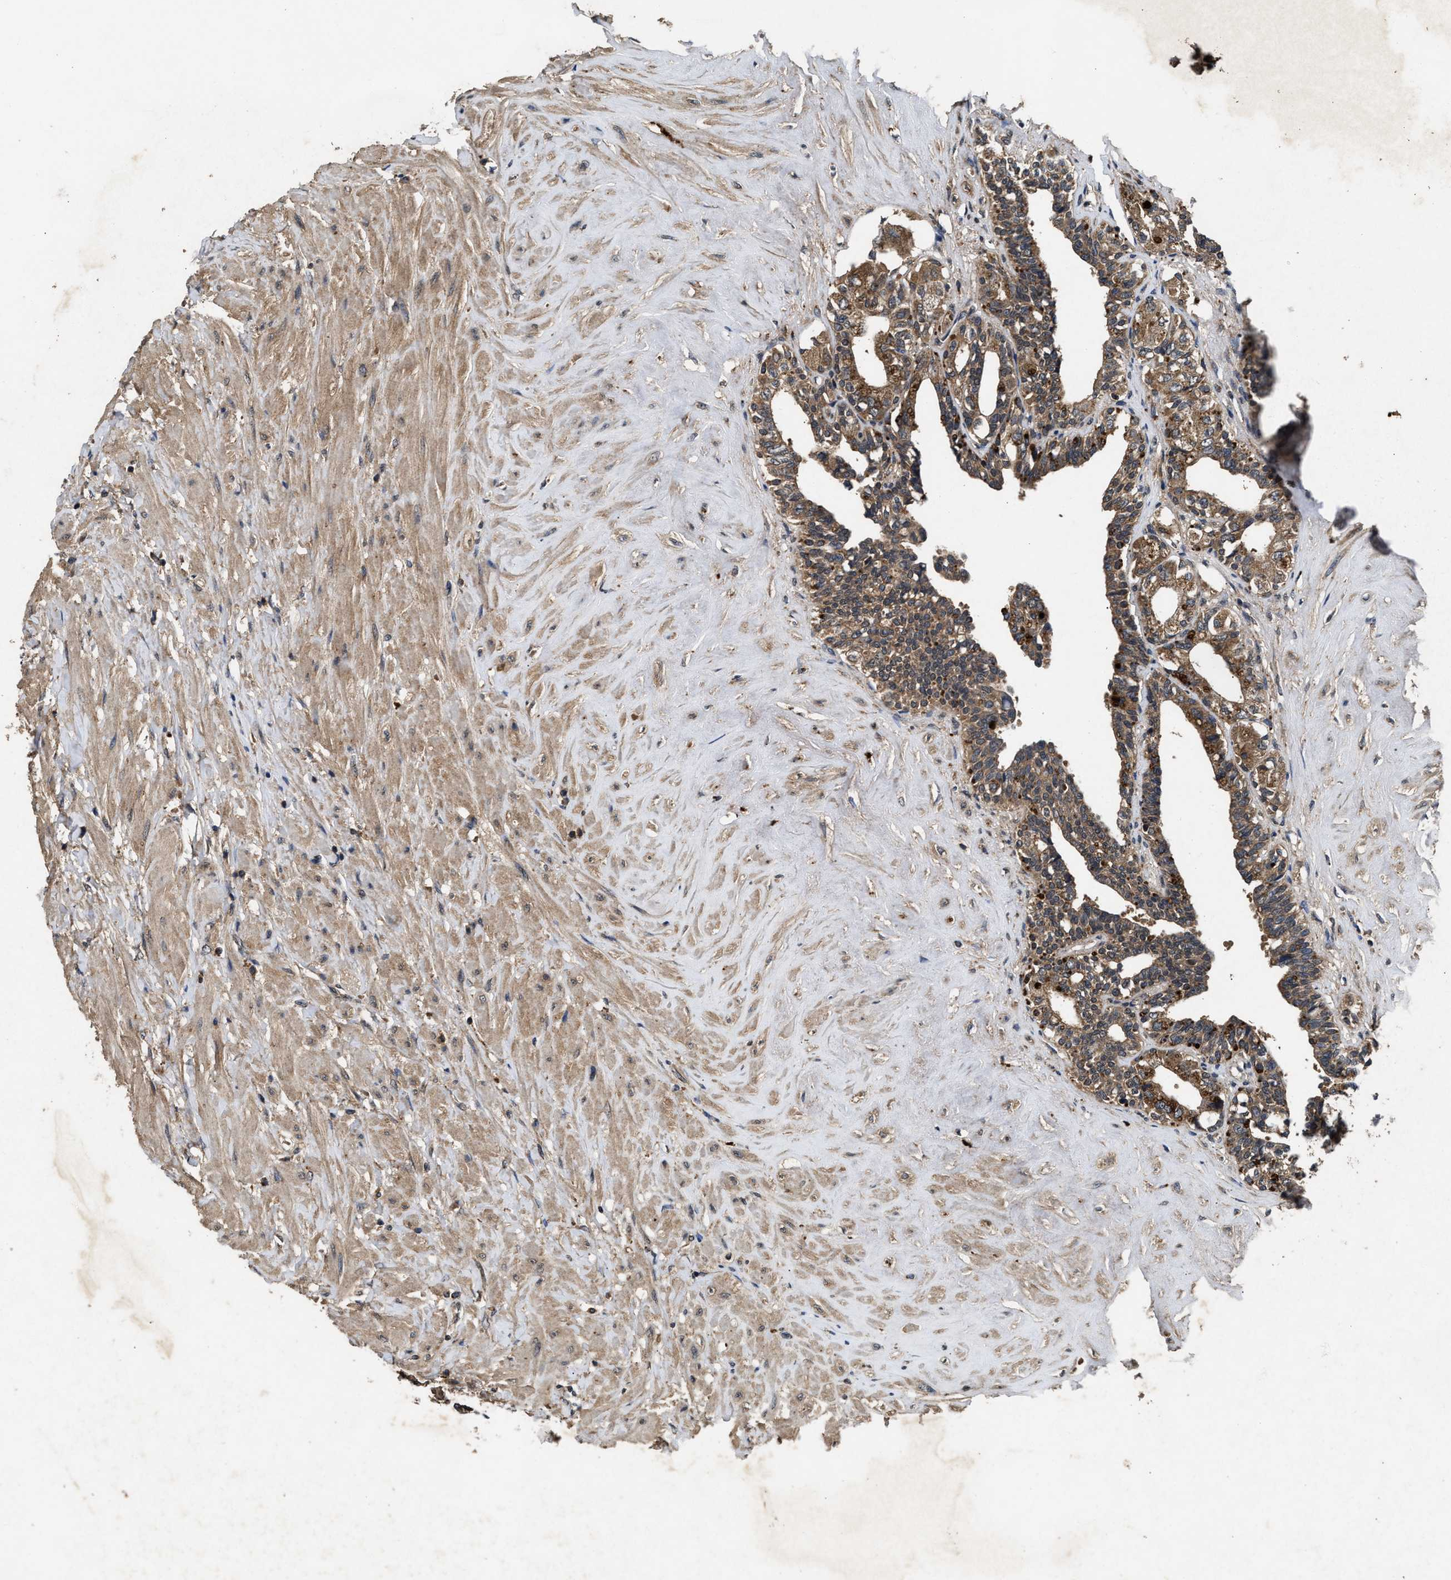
{"staining": {"intensity": "moderate", "quantity": ">75%", "location": "cytoplasmic/membranous"}, "tissue": "seminal vesicle", "cell_type": "Glandular cells", "image_type": "normal", "snomed": [{"axis": "morphology", "description": "Normal tissue, NOS"}, {"axis": "topography", "description": "Seminal veicle"}], "caption": "About >75% of glandular cells in unremarkable seminal vesicle reveal moderate cytoplasmic/membranous protein positivity as visualized by brown immunohistochemical staining.", "gene": "PDAP1", "patient": {"sex": "male", "age": 63}}